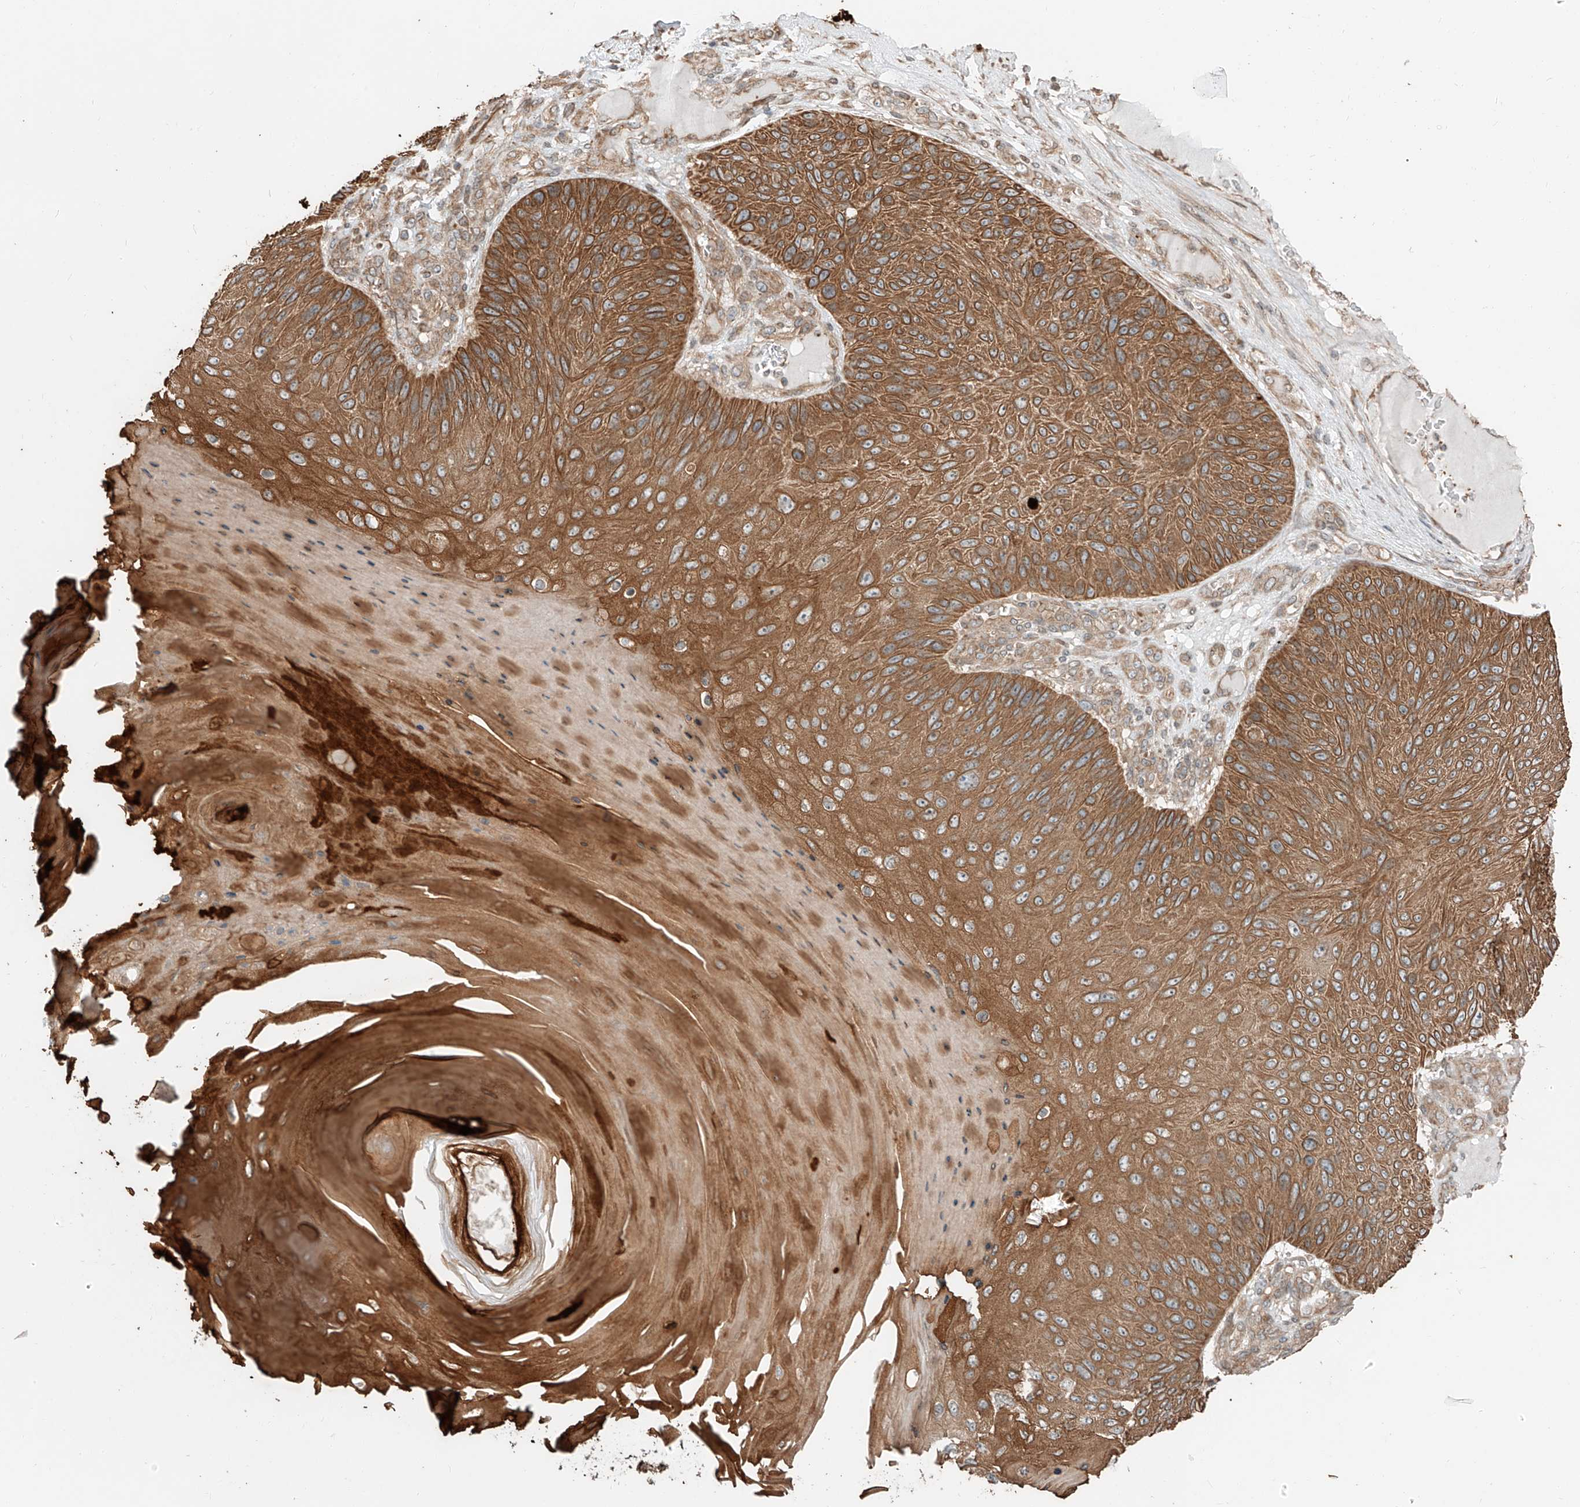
{"staining": {"intensity": "strong", "quantity": ">75%", "location": "cytoplasmic/membranous"}, "tissue": "skin cancer", "cell_type": "Tumor cells", "image_type": "cancer", "snomed": [{"axis": "morphology", "description": "Squamous cell carcinoma, NOS"}, {"axis": "topography", "description": "Skin"}], "caption": "Skin squamous cell carcinoma stained with a brown dye demonstrates strong cytoplasmic/membranous positive positivity in approximately >75% of tumor cells.", "gene": "CEP162", "patient": {"sex": "female", "age": 88}}